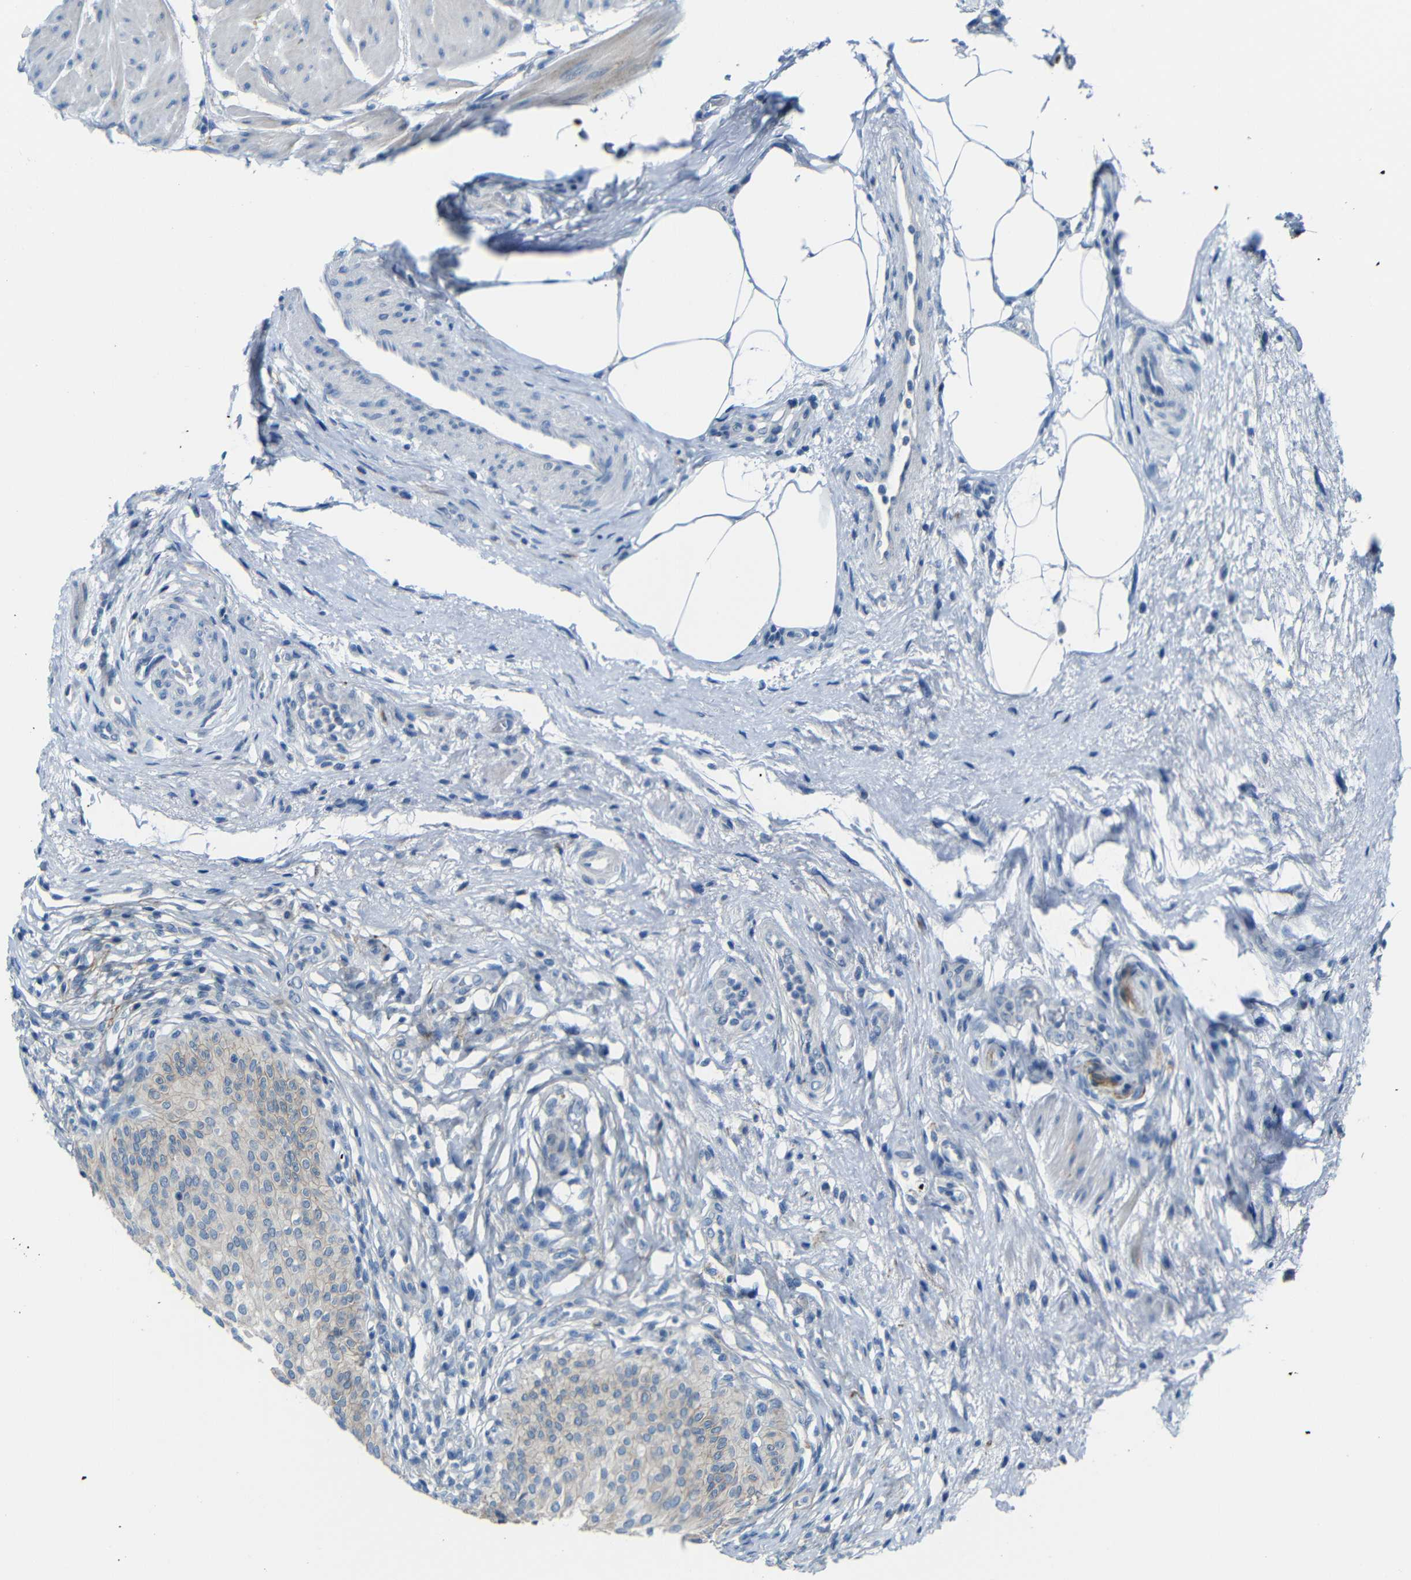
{"staining": {"intensity": "moderate", "quantity": "25%-75%", "location": "cytoplasmic/membranous"}, "tissue": "urinary bladder", "cell_type": "Urothelial cells", "image_type": "normal", "snomed": [{"axis": "morphology", "description": "Normal tissue, NOS"}, {"axis": "topography", "description": "Urinary bladder"}], "caption": "Human urinary bladder stained for a protein (brown) demonstrates moderate cytoplasmic/membranous positive expression in about 25%-75% of urothelial cells.", "gene": "ANK3", "patient": {"sex": "male", "age": 46}}